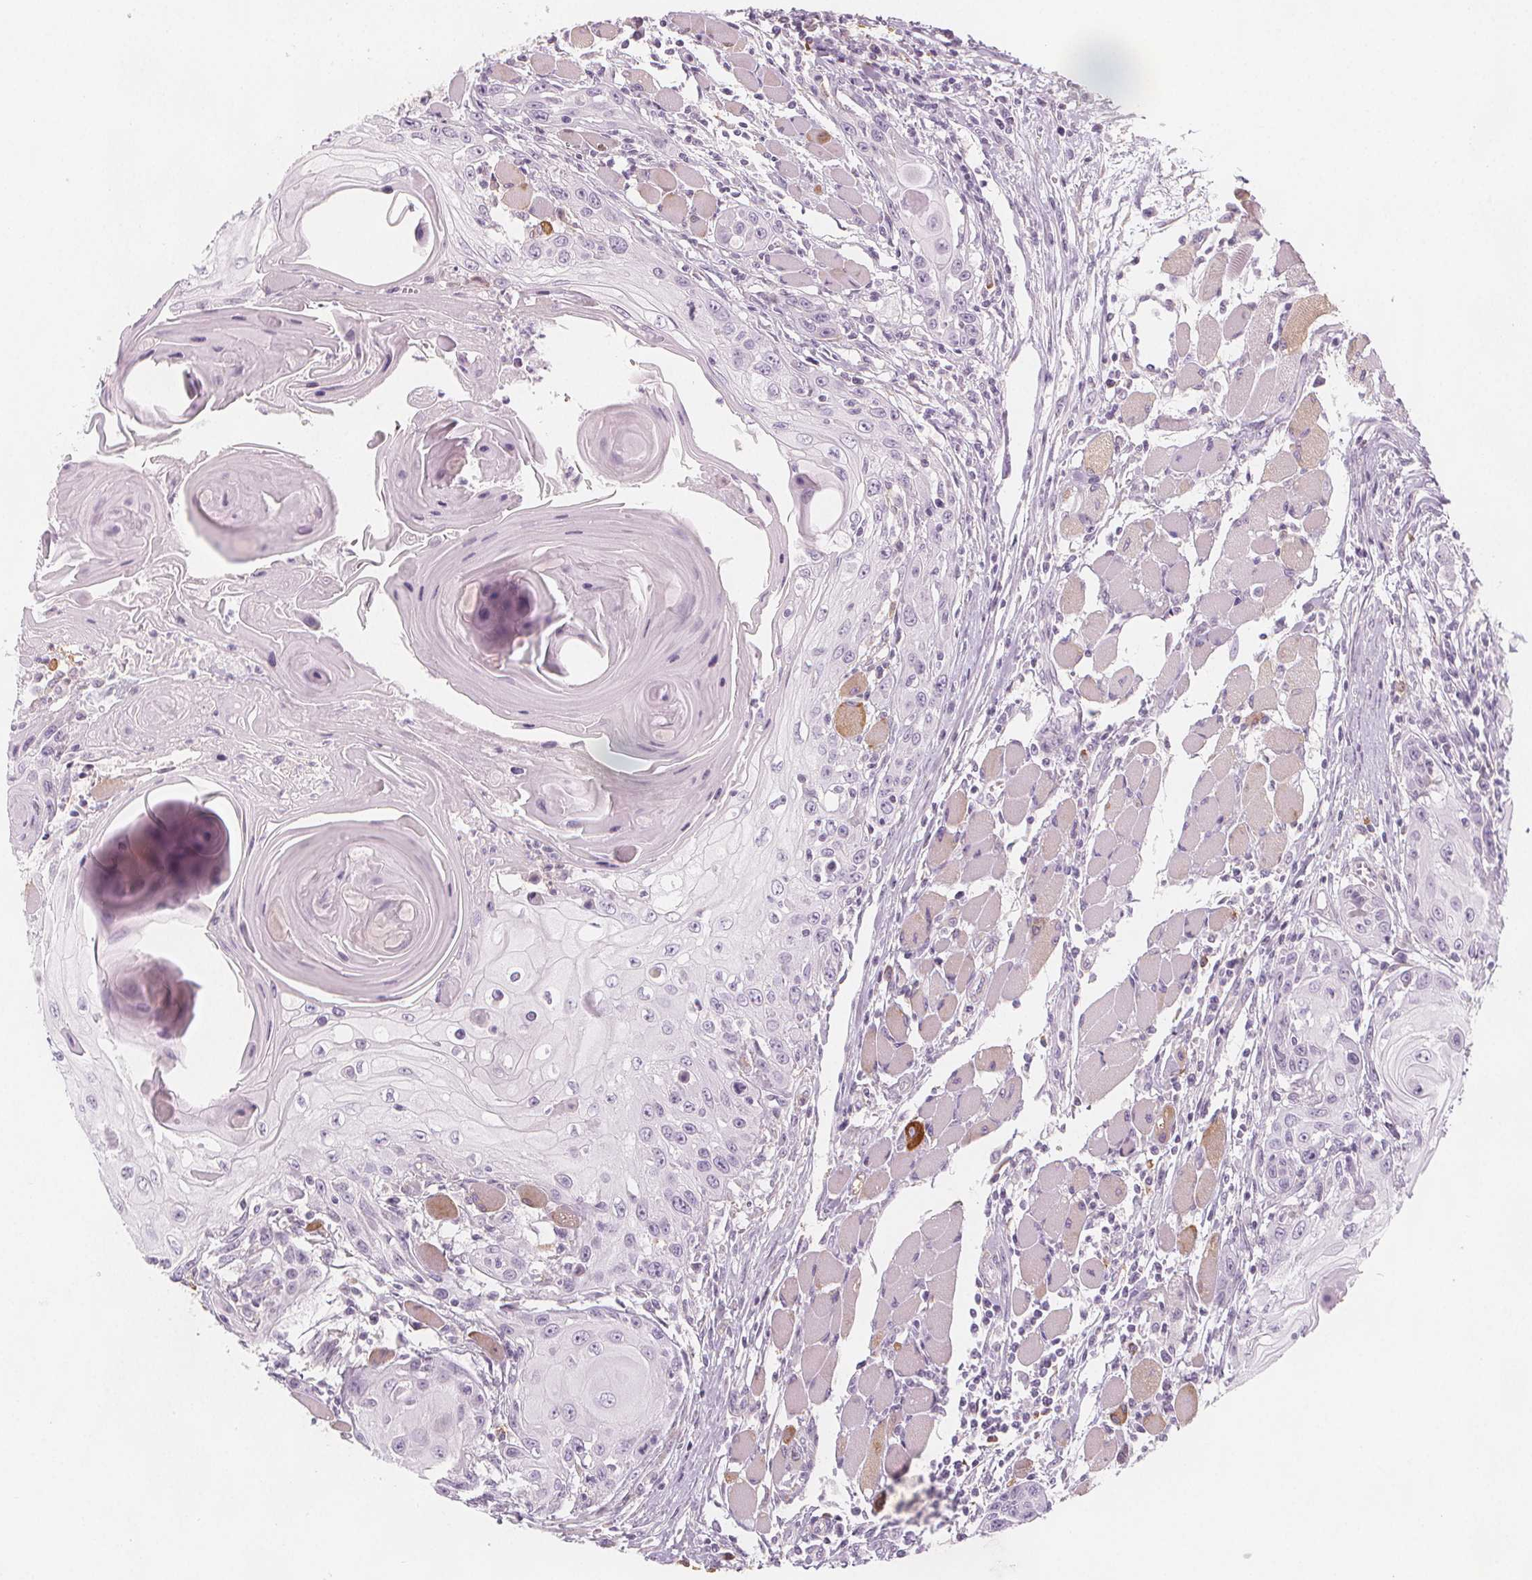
{"staining": {"intensity": "negative", "quantity": "none", "location": "none"}, "tissue": "head and neck cancer", "cell_type": "Tumor cells", "image_type": "cancer", "snomed": [{"axis": "morphology", "description": "Squamous cell carcinoma, NOS"}, {"axis": "topography", "description": "Head-Neck"}], "caption": "Tumor cells are negative for brown protein staining in head and neck cancer. Brightfield microscopy of immunohistochemistry stained with DAB (3,3'-diaminobenzidine) (brown) and hematoxylin (blue), captured at high magnification.", "gene": "MAP1A", "patient": {"sex": "female", "age": 80}}